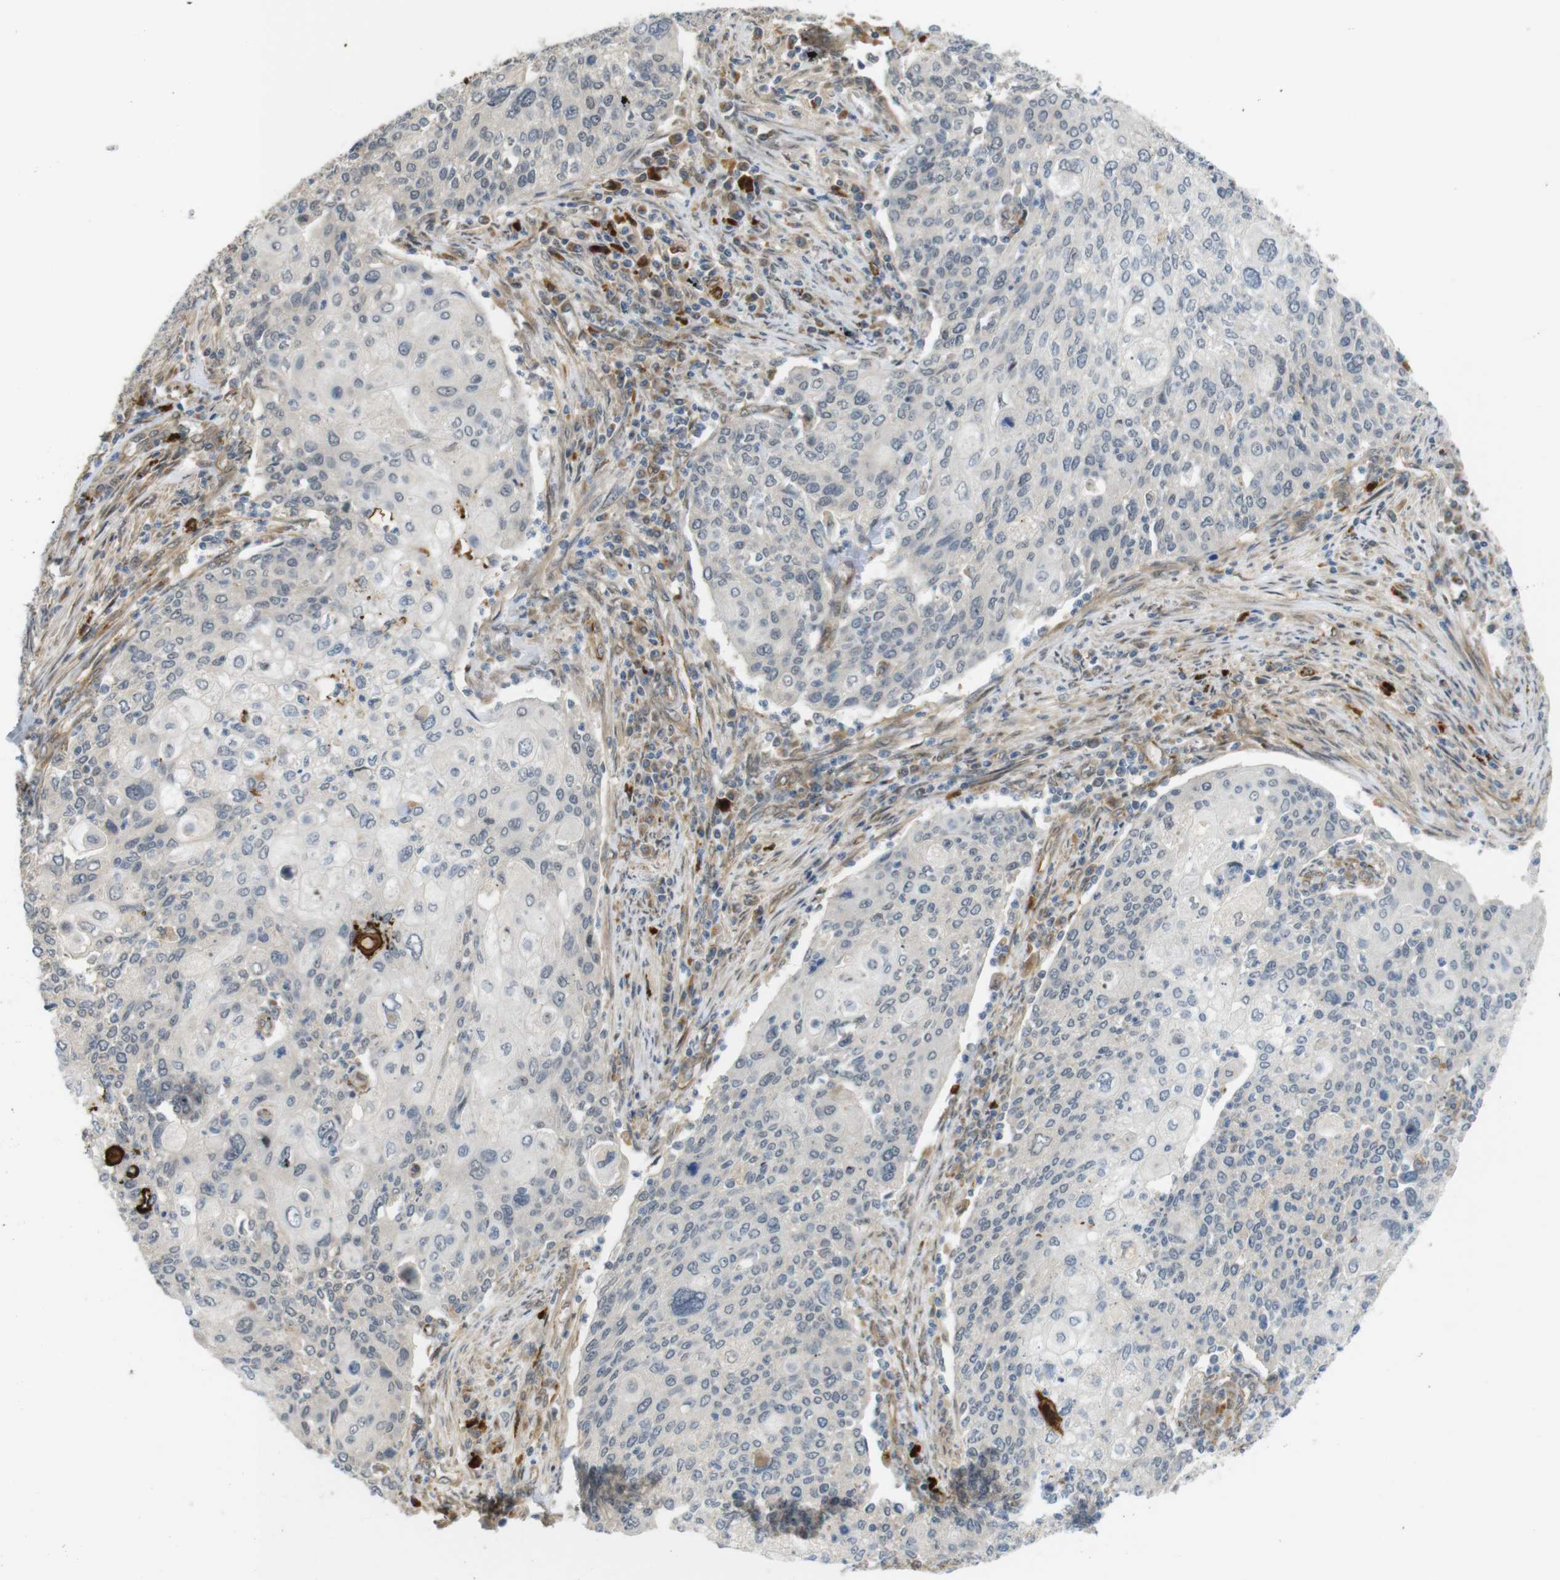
{"staining": {"intensity": "negative", "quantity": "none", "location": "none"}, "tissue": "cervical cancer", "cell_type": "Tumor cells", "image_type": "cancer", "snomed": [{"axis": "morphology", "description": "Squamous cell carcinoma, NOS"}, {"axis": "topography", "description": "Cervix"}], "caption": "Human squamous cell carcinoma (cervical) stained for a protein using immunohistochemistry reveals no expression in tumor cells.", "gene": "TSPAN9", "patient": {"sex": "female", "age": 40}}